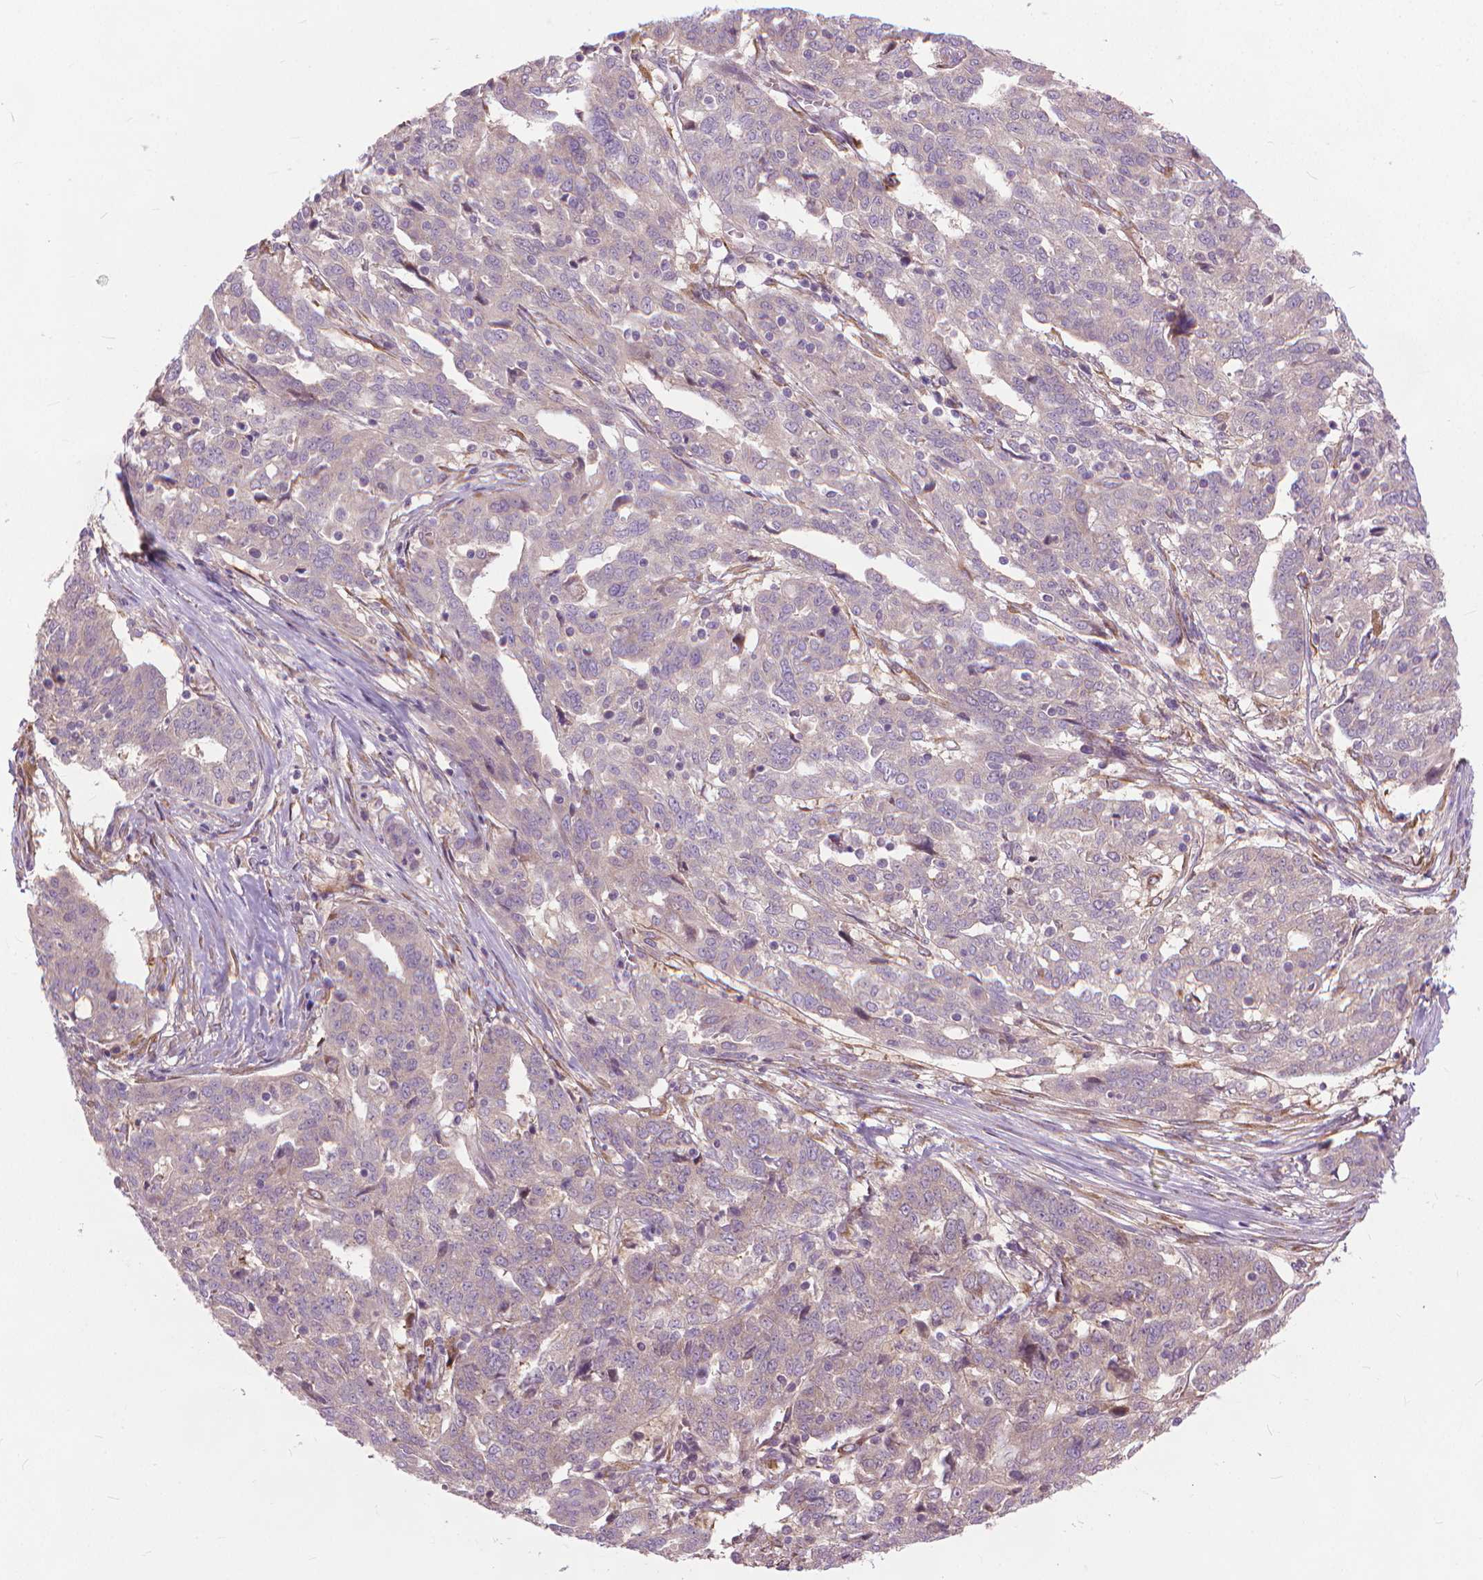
{"staining": {"intensity": "negative", "quantity": "none", "location": "none"}, "tissue": "ovarian cancer", "cell_type": "Tumor cells", "image_type": "cancer", "snomed": [{"axis": "morphology", "description": "Cystadenocarcinoma, serous, NOS"}, {"axis": "topography", "description": "Ovary"}], "caption": "Photomicrograph shows no protein expression in tumor cells of serous cystadenocarcinoma (ovarian) tissue. Brightfield microscopy of immunohistochemistry (IHC) stained with DAB (brown) and hematoxylin (blue), captured at high magnification.", "gene": "NUDT1", "patient": {"sex": "female", "age": 67}}